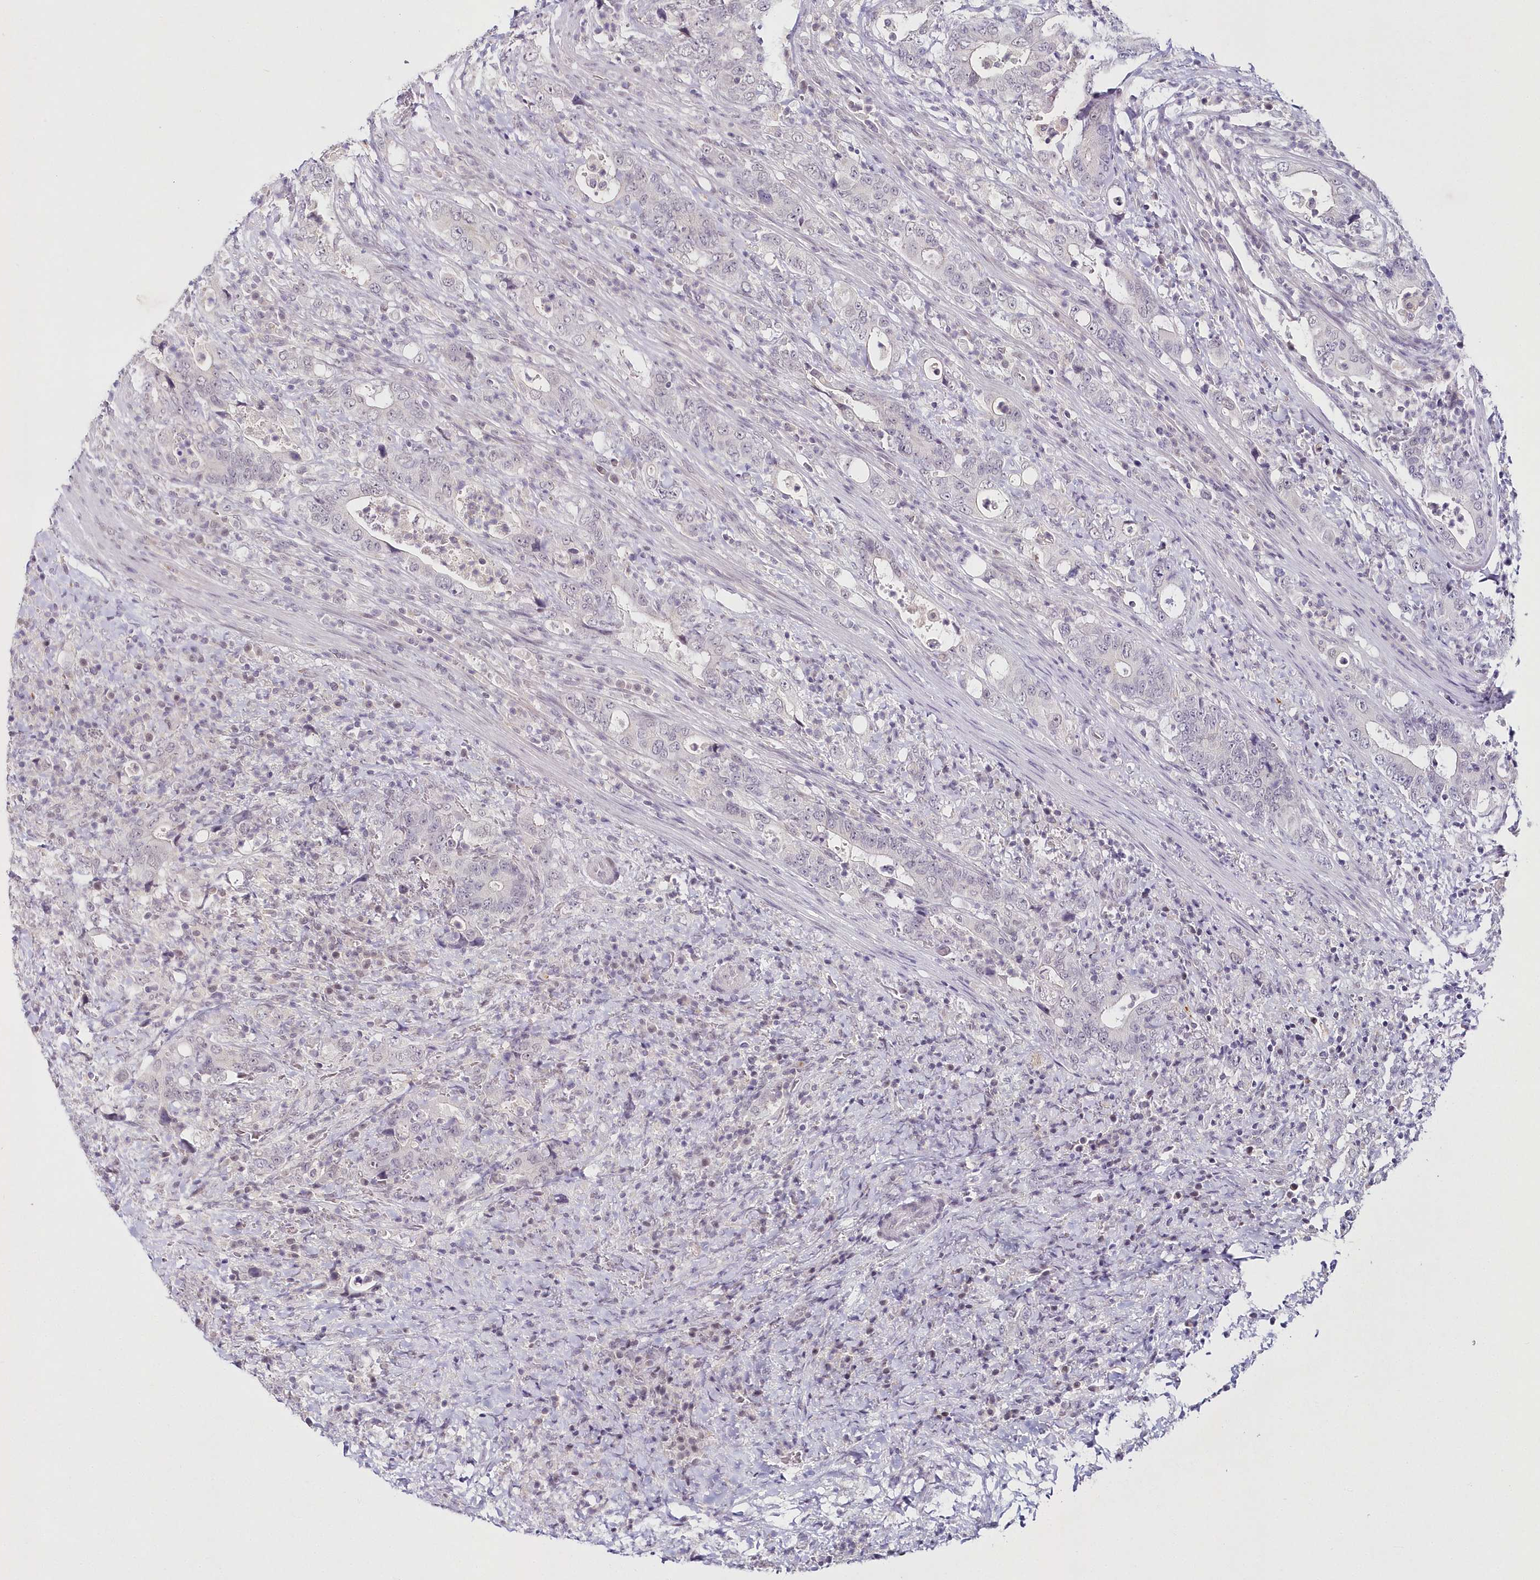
{"staining": {"intensity": "weak", "quantity": "<25%", "location": "nuclear"}, "tissue": "colorectal cancer", "cell_type": "Tumor cells", "image_type": "cancer", "snomed": [{"axis": "morphology", "description": "Adenocarcinoma, NOS"}, {"axis": "topography", "description": "Colon"}], "caption": "Immunohistochemistry of colorectal adenocarcinoma displays no staining in tumor cells.", "gene": "HYCC2", "patient": {"sex": "female", "age": 75}}